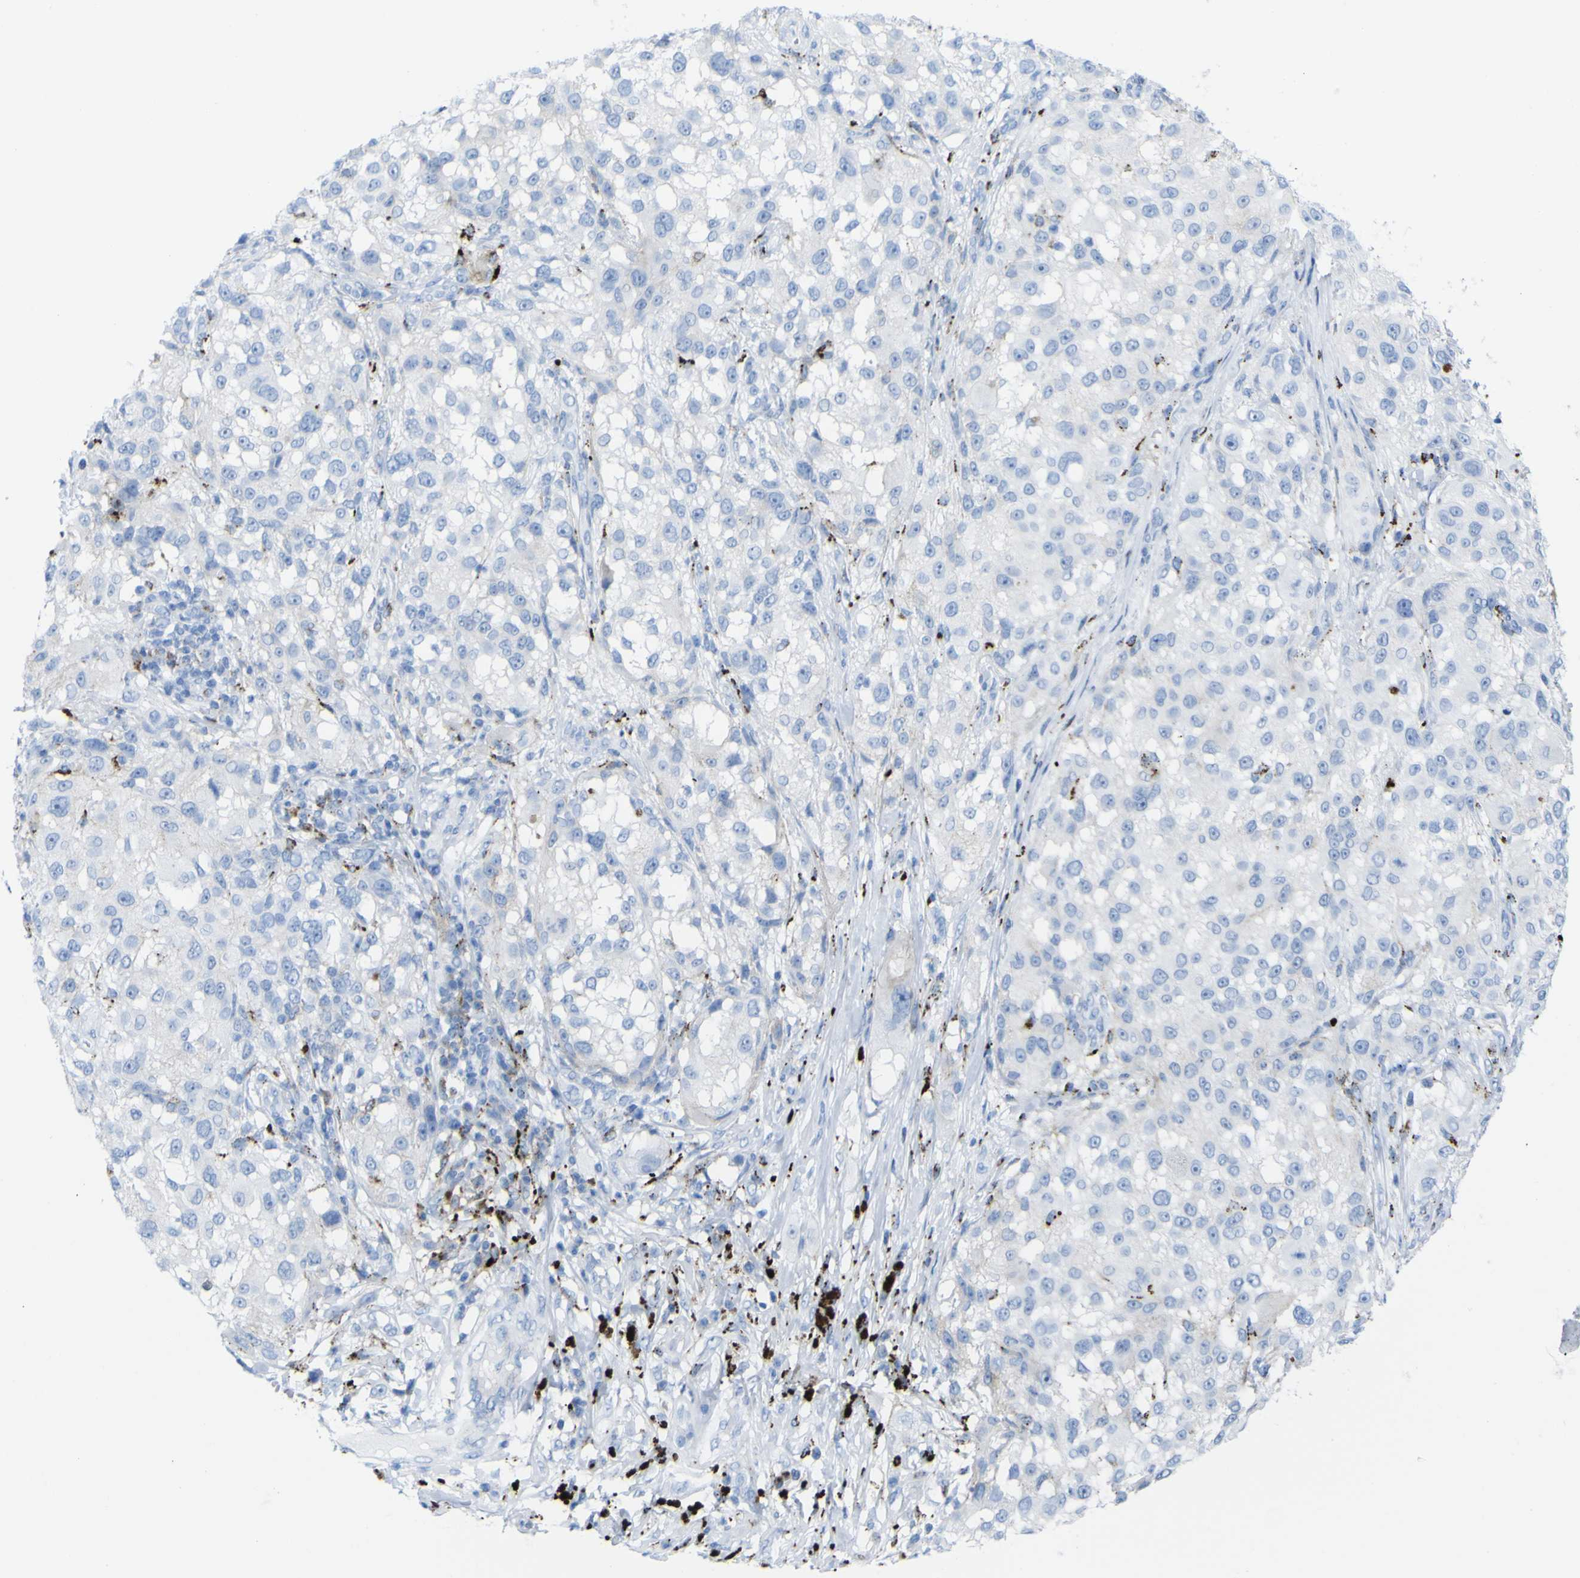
{"staining": {"intensity": "negative", "quantity": "none", "location": "none"}, "tissue": "melanoma", "cell_type": "Tumor cells", "image_type": "cancer", "snomed": [{"axis": "morphology", "description": "Necrosis, NOS"}, {"axis": "morphology", "description": "Malignant melanoma, NOS"}, {"axis": "topography", "description": "Skin"}], "caption": "An image of human melanoma is negative for staining in tumor cells. (Stains: DAB immunohistochemistry with hematoxylin counter stain, Microscopy: brightfield microscopy at high magnification).", "gene": "PLD3", "patient": {"sex": "female", "age": 87}}